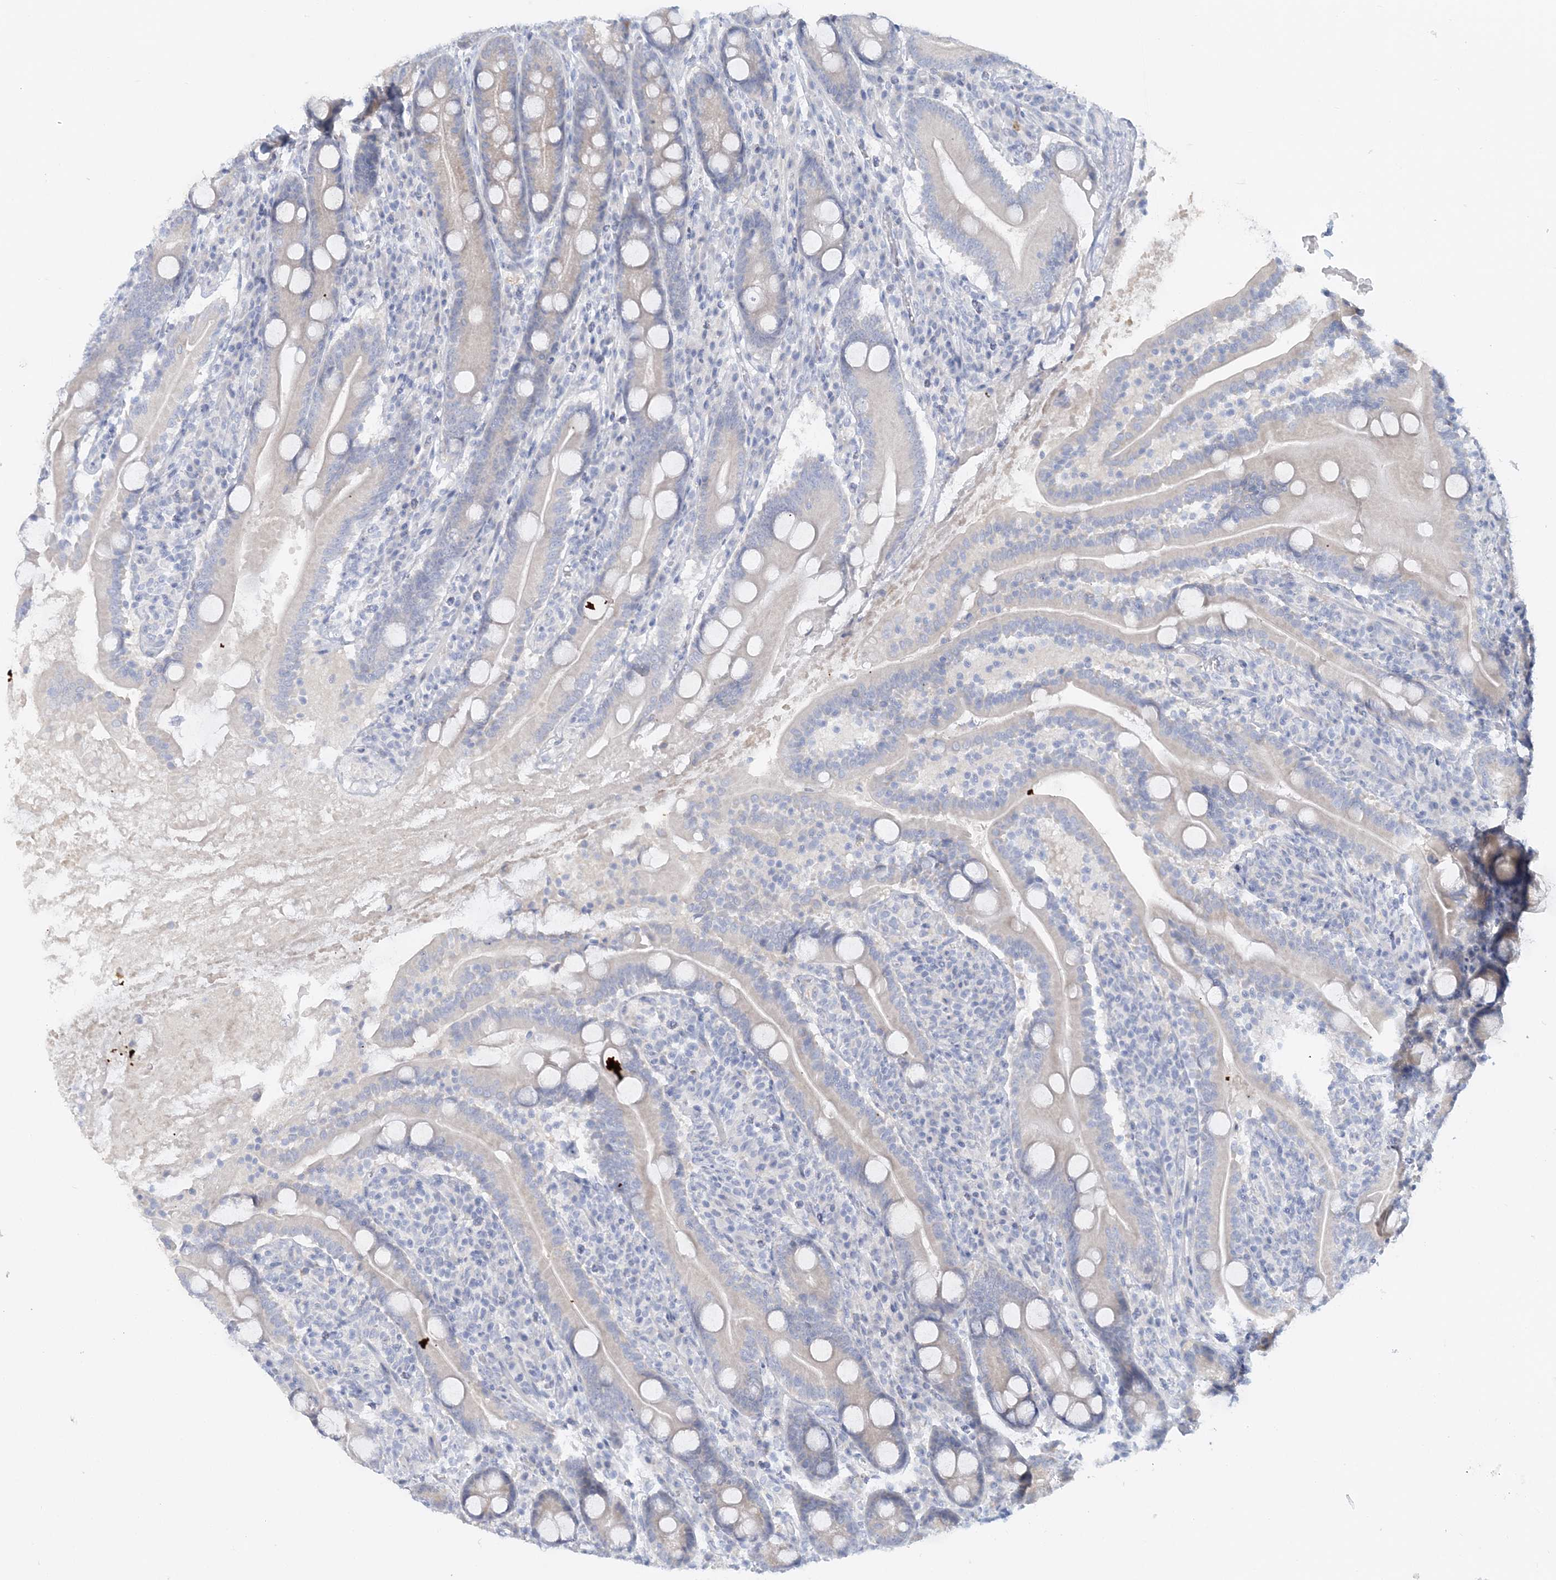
{"staining": {"intensity": "negative", "quantity": "none", "location": "none"}, "tissue": "duodenum", "cell_type": "Glandular cells", "image_type": "normal", "snomed": [{"axis": "morphology", "description": "Normal tissue, NOS"}, {"axis": "topography", "description": "Duodenum"}], "caption": "There is no significant positivity in glandular cells of duodenum. The staining was performed using DAB to visualize the protein expression in brown, while the nuclei were stained in blue with hematoxylin (Magnification: 20x).", "gene": "ENSG00000288637", "patient": {"sex": "male", "age": 35}}